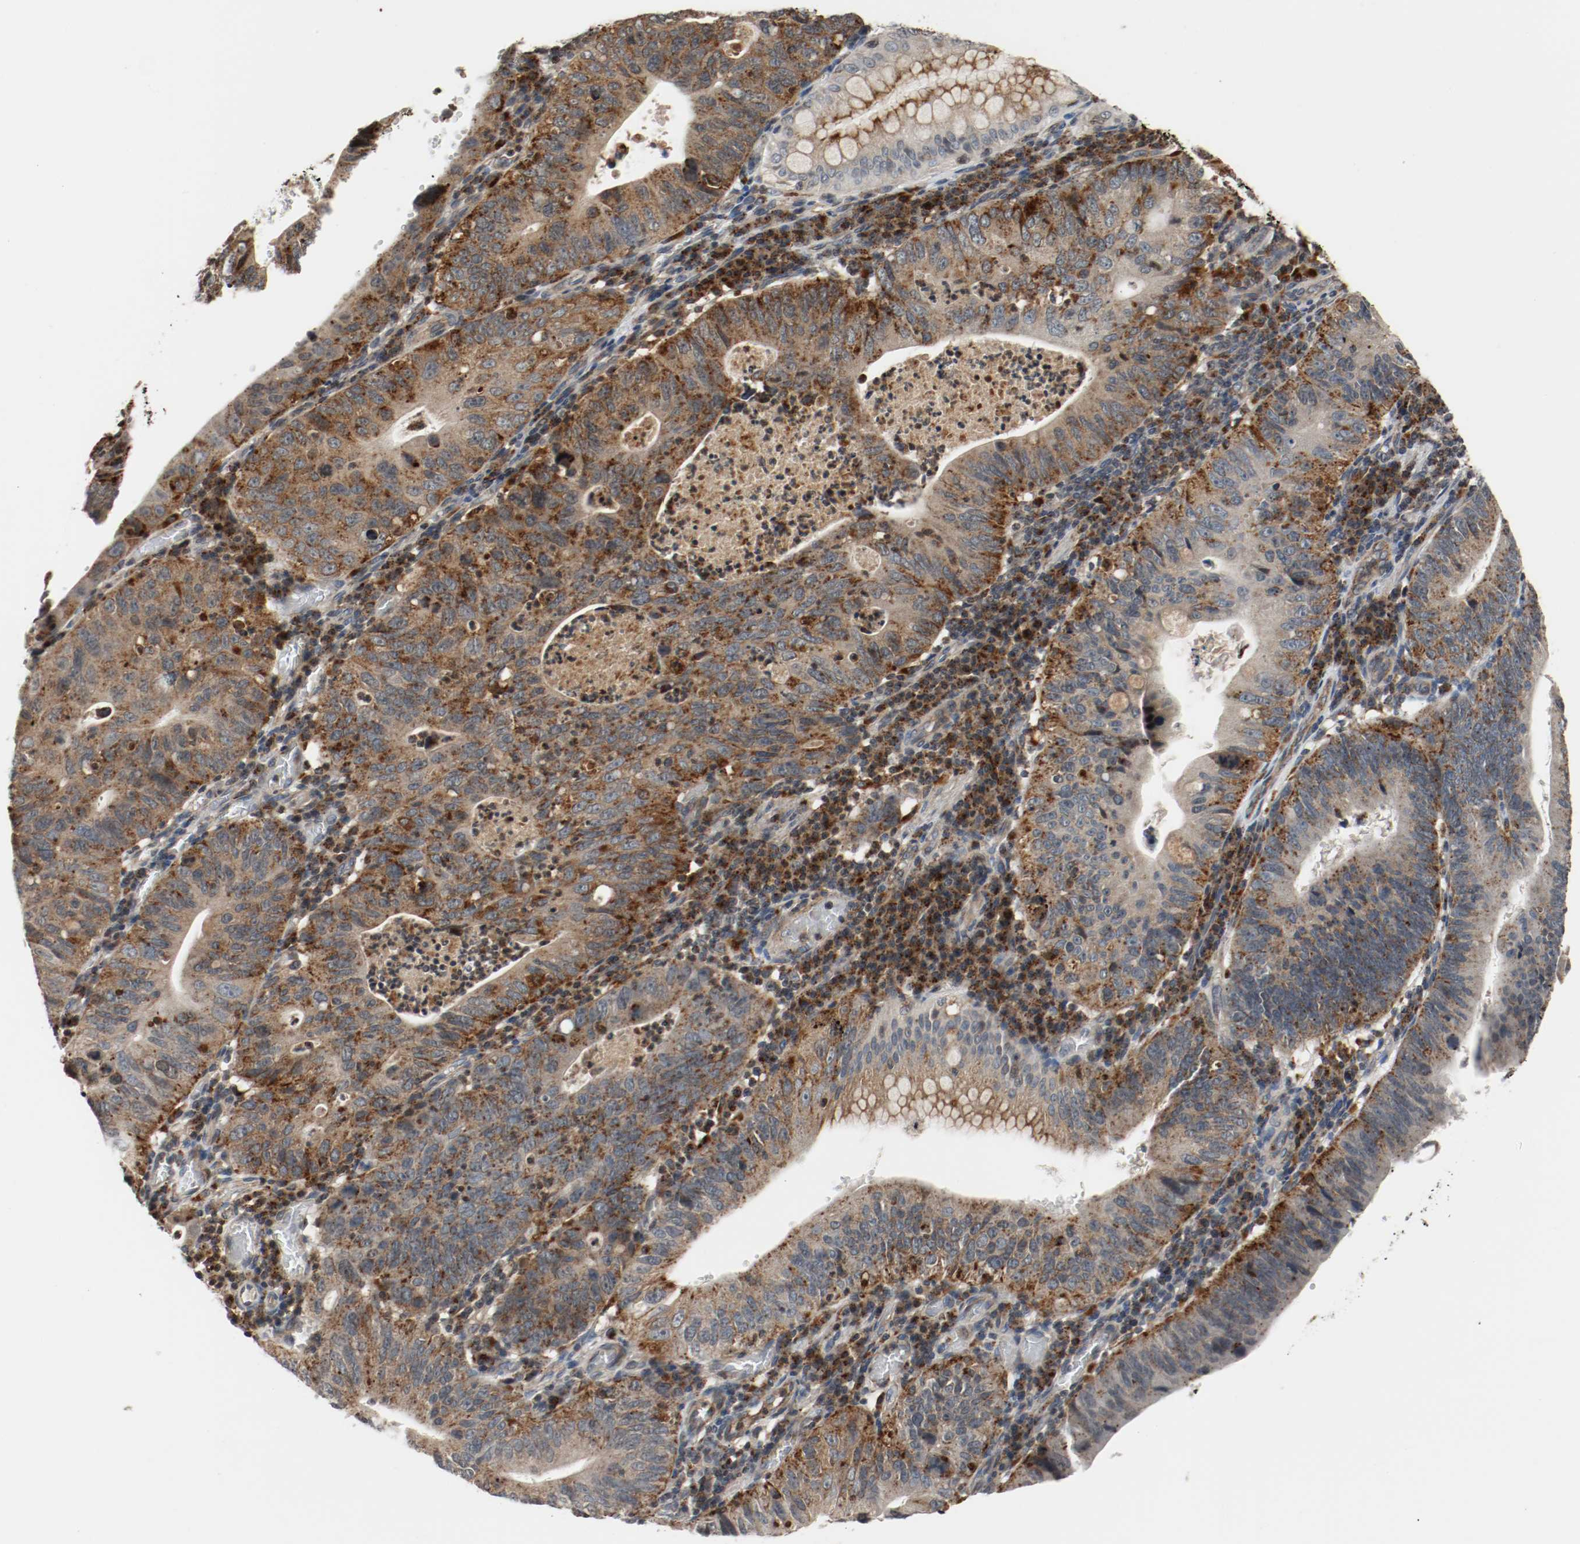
{"staining": {"intensity": "strong", "quantity": ">75%", "location": "cytoplasmic/membranous"}, "tissue": "stomach cancer", "cell_type": "Tumor cells", "image_type": "cancer", "snomed": [{"axis": "morphology", "description": "Adenocarcinoma, NOS"}, {"axis": "topography", "description": "Stomach"}], "caption": "Strong cytoplasmic/membranous protein positivity is seen in approximately >75% of tumor cells in adenocarcinoma (stomach).", "gene": "LAMP2", "patient": {"sex": "male", "age": 59}}